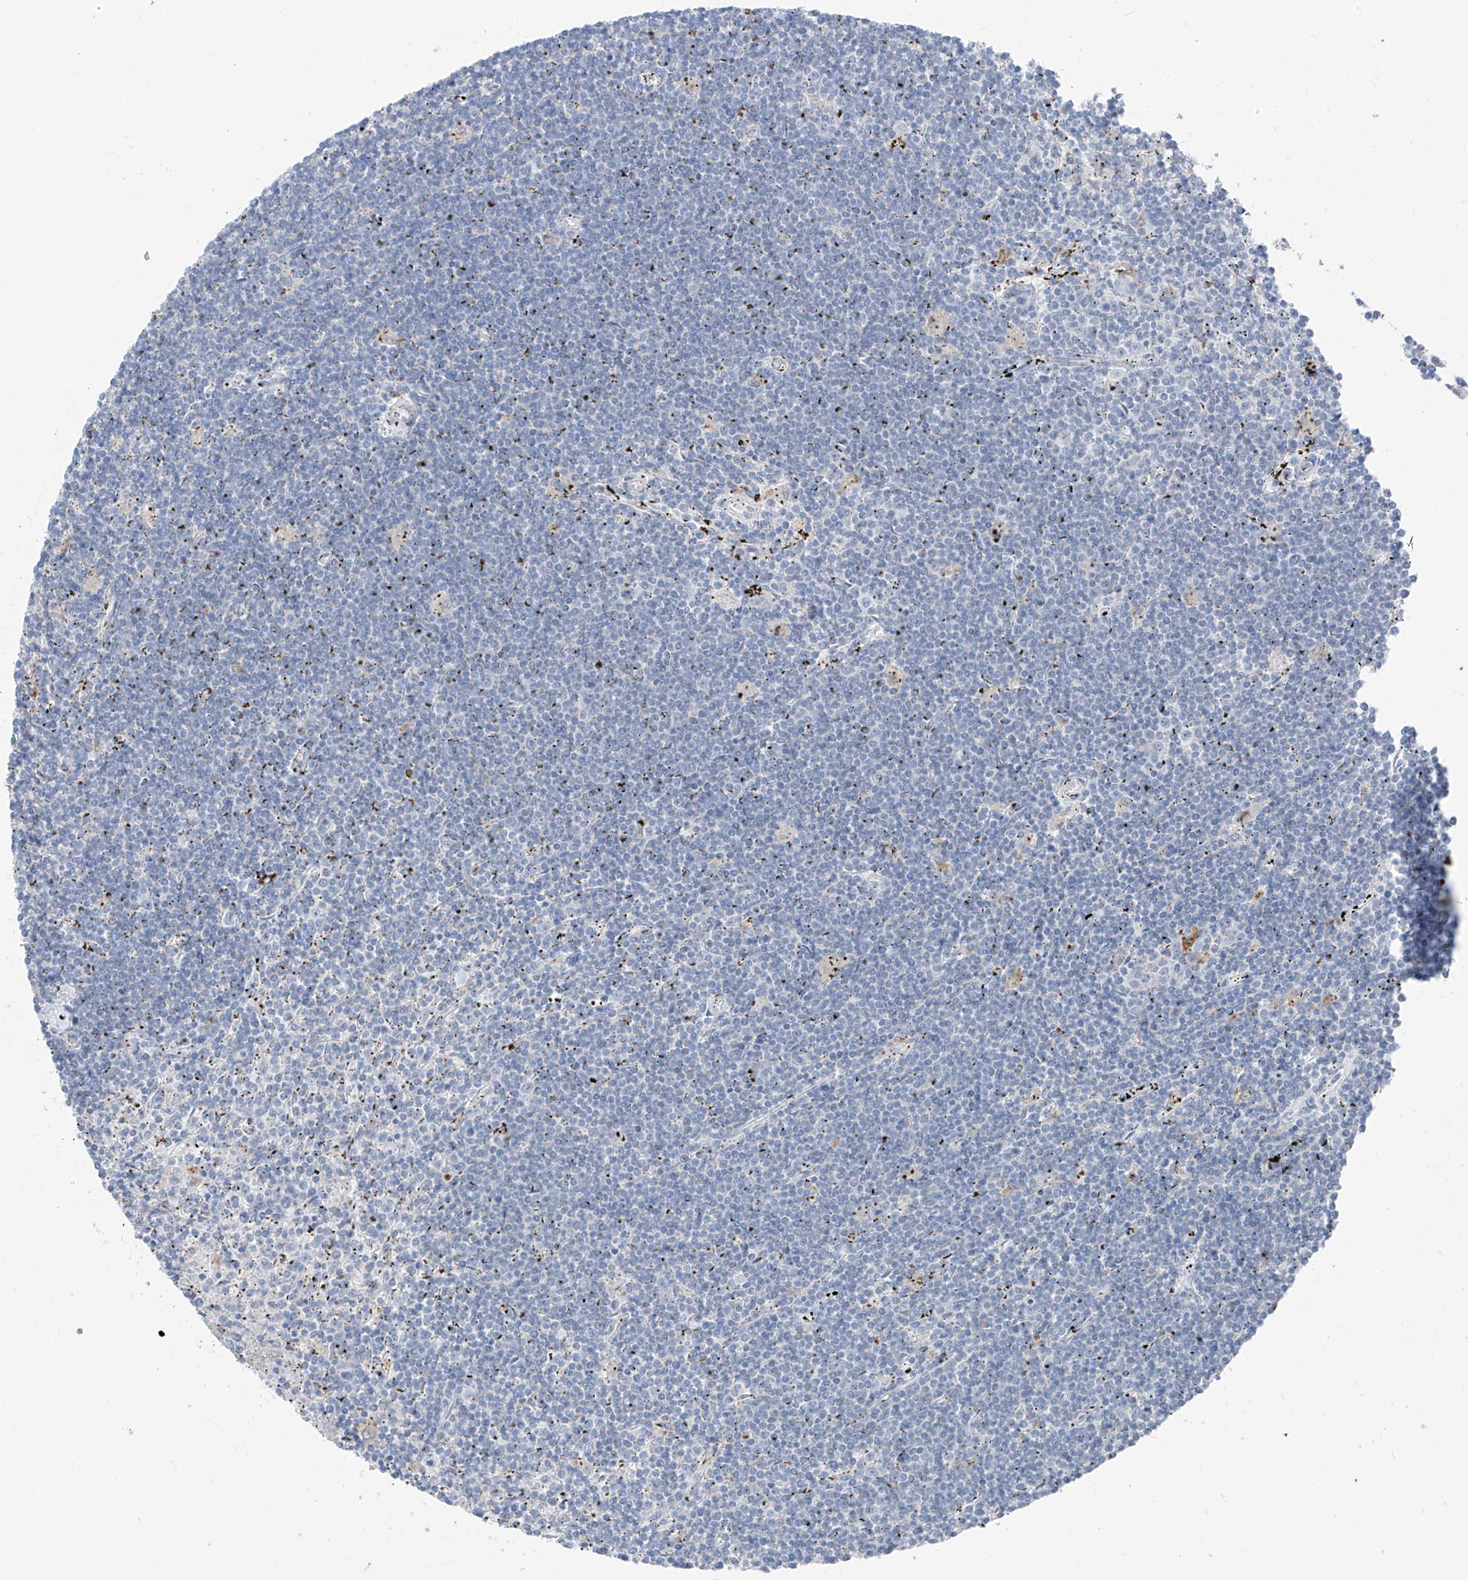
{"staining": {"intensity": "negative", "quantity": "none", "location": "none"}, "tissue": "lymphoma", "cell_type": "Tumor cells", "image_type": "cancer", "snomed": [{"axis": "morphology", "description": "Malignant lymphoma, non-Hodgkin's type, Low grade"}, {"axis": "topography", "description": "Spleen"}], "caption": "The photomicrograph reveals no significant staining in tumor cells of lymphoma.", "gene": "GPR137C", "patient": {"sex": "male", "age": 76}}